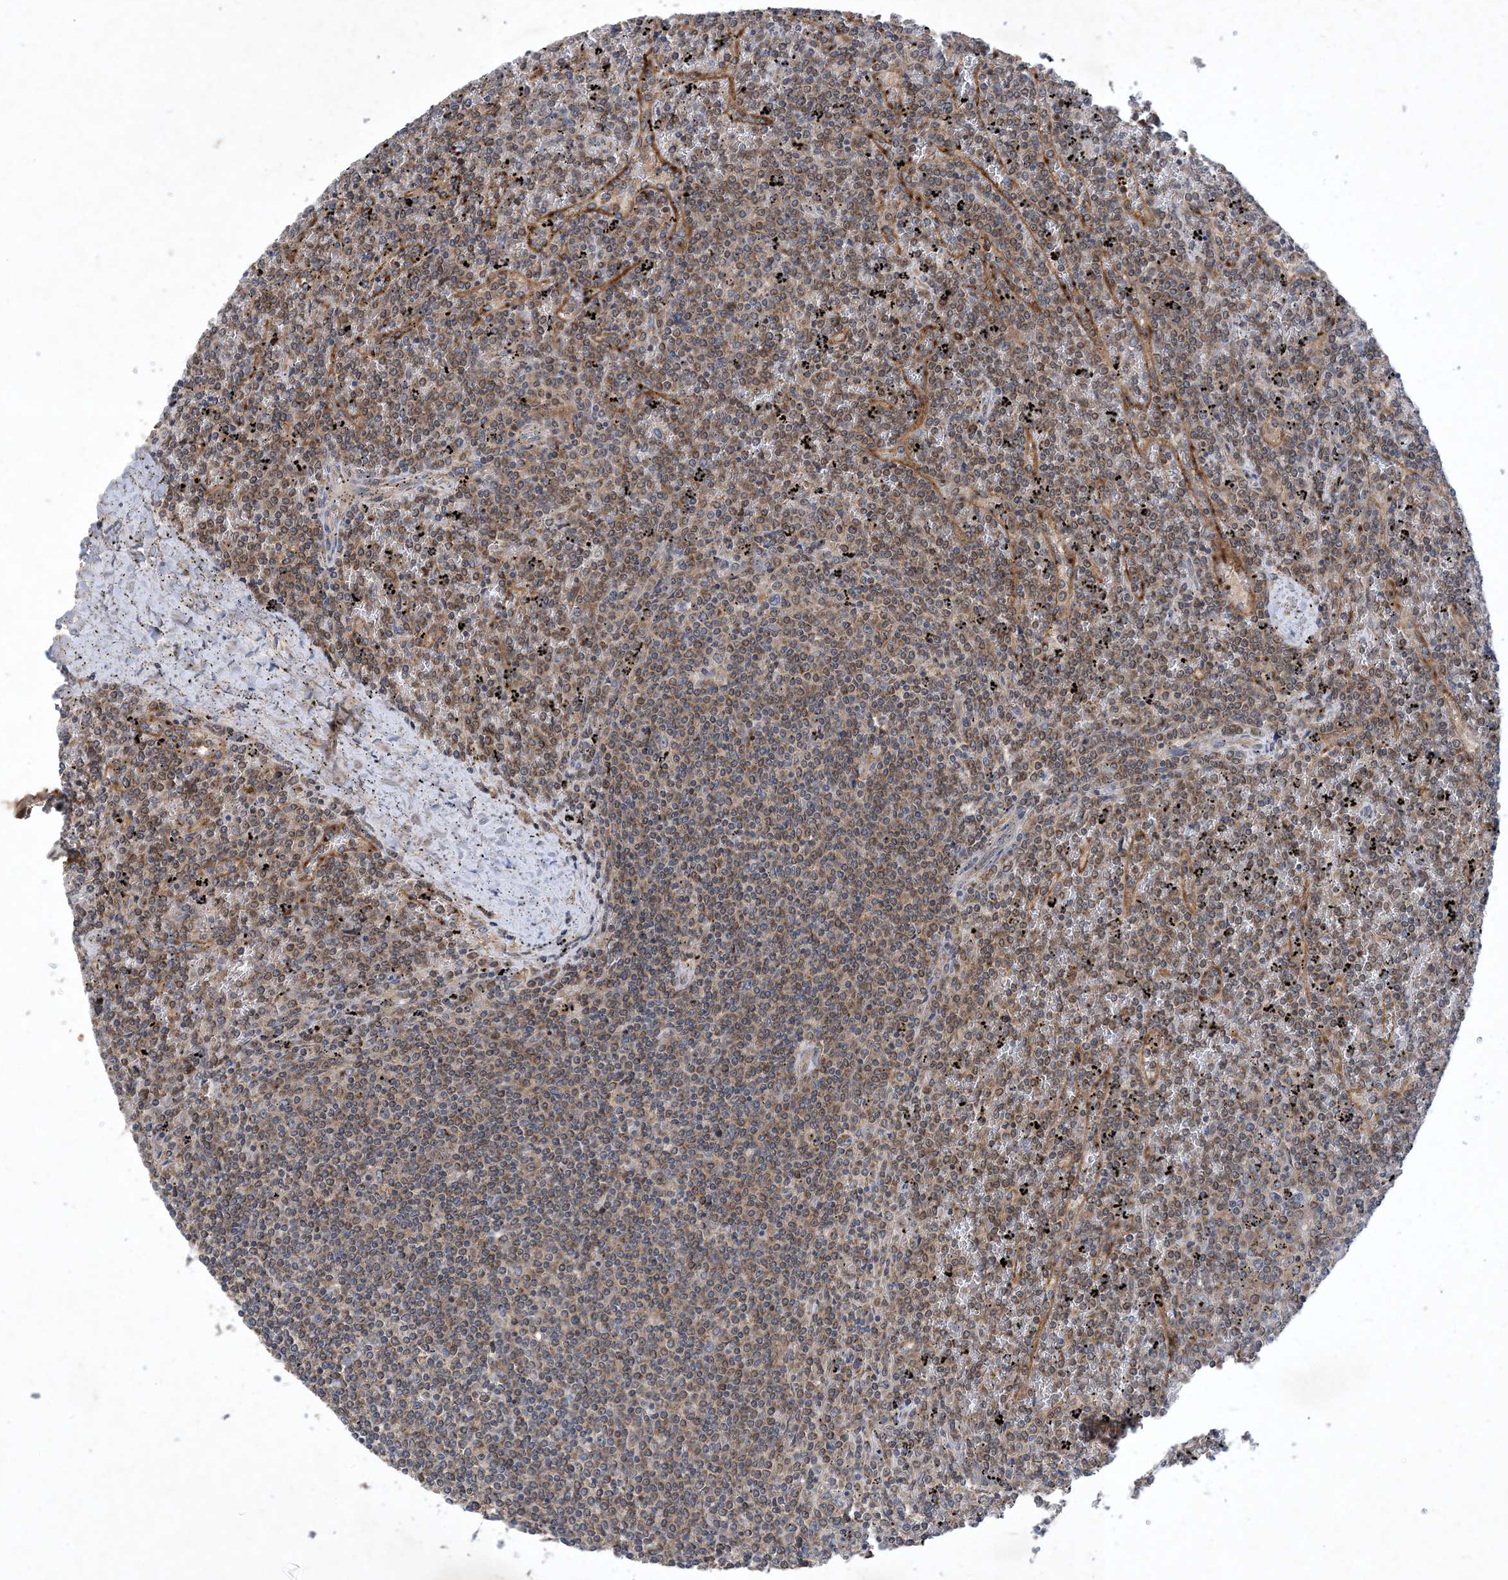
{"staining": {"intensity": "moderate", "quantity": ">75%", "location": "cytoplasmic/membranous"}, "tissue": "lymphoma", "cell_type": "Tumor cells", "image_type": "cancer", "snomed": [{"axis": "morphology", "description": "Malignant lymphoma, non-Hodgkin's type, Low grade"}, {"axis": "topography", "description": "Spleen"}], "caption": "IHC of low-grade malignant lymphoma, non-Hodgkin's type demonstrates medium levels of moderate cytoplasmic/membranous positivity in approximately >75% of tumor cells. (IHC, brightfield microscopy, high magnification).", "gene": "STK19", "patient": {"sex": "female", "age": 19}}